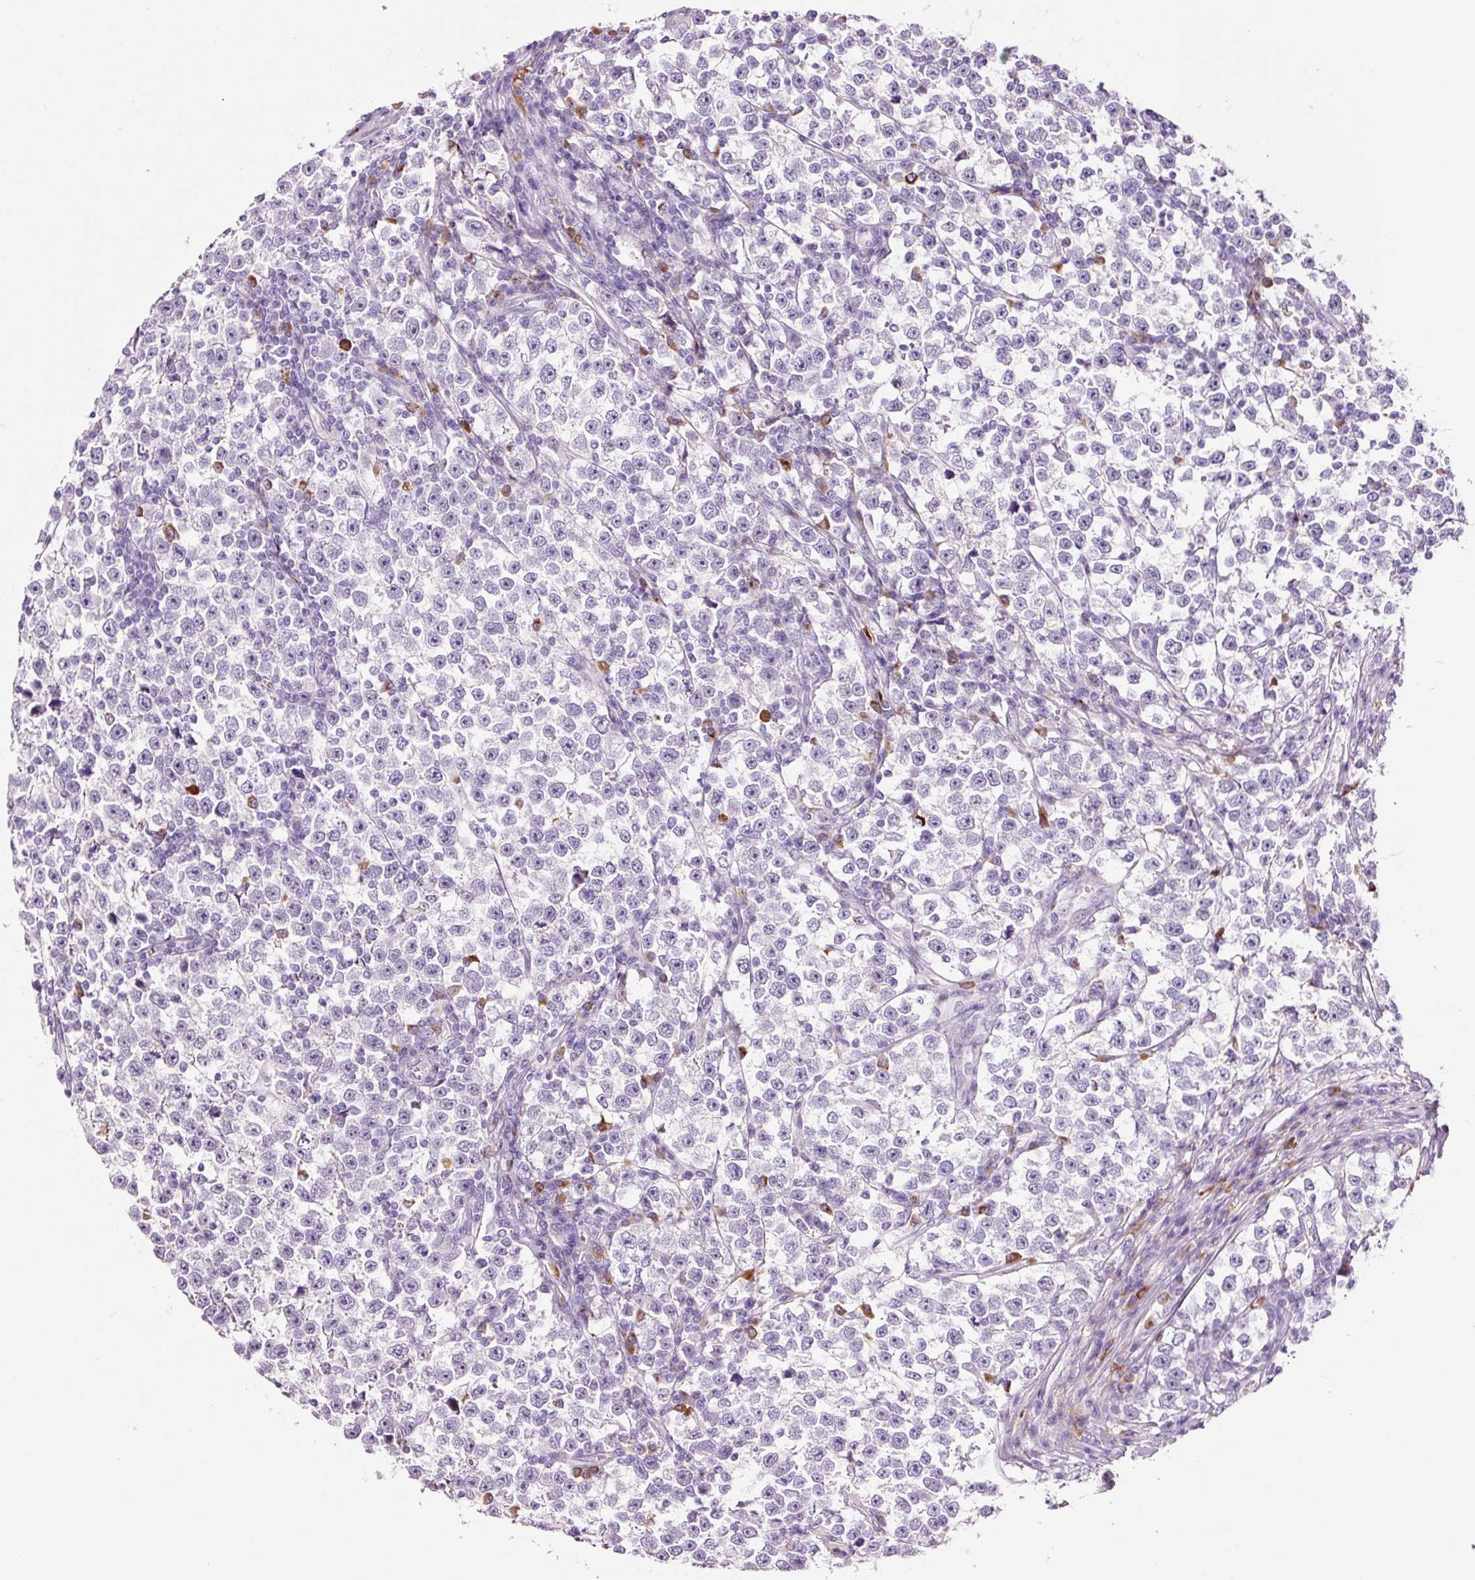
{"staining": {"intensity": "negative", "quantity": "none", "location": "none"}, "tissue": "testis cancer", "cell_type": "Tumor cells", "image_type": "cancer", "snomed": [{"axis": "morphology", "description": "Normal tissue, NOS"}, {"axis": "morphology", "description": "Seminoma, NOS"}, {"axis": "topography", "description": "Testis"}], "caption": "Immunohistochemistry of testis cancer (seminoma) displays no positivity in tumor cells. Nuclei are stained in blue.", "gene": "KLF1", "patient": {"sex": "male", "age": 43}}